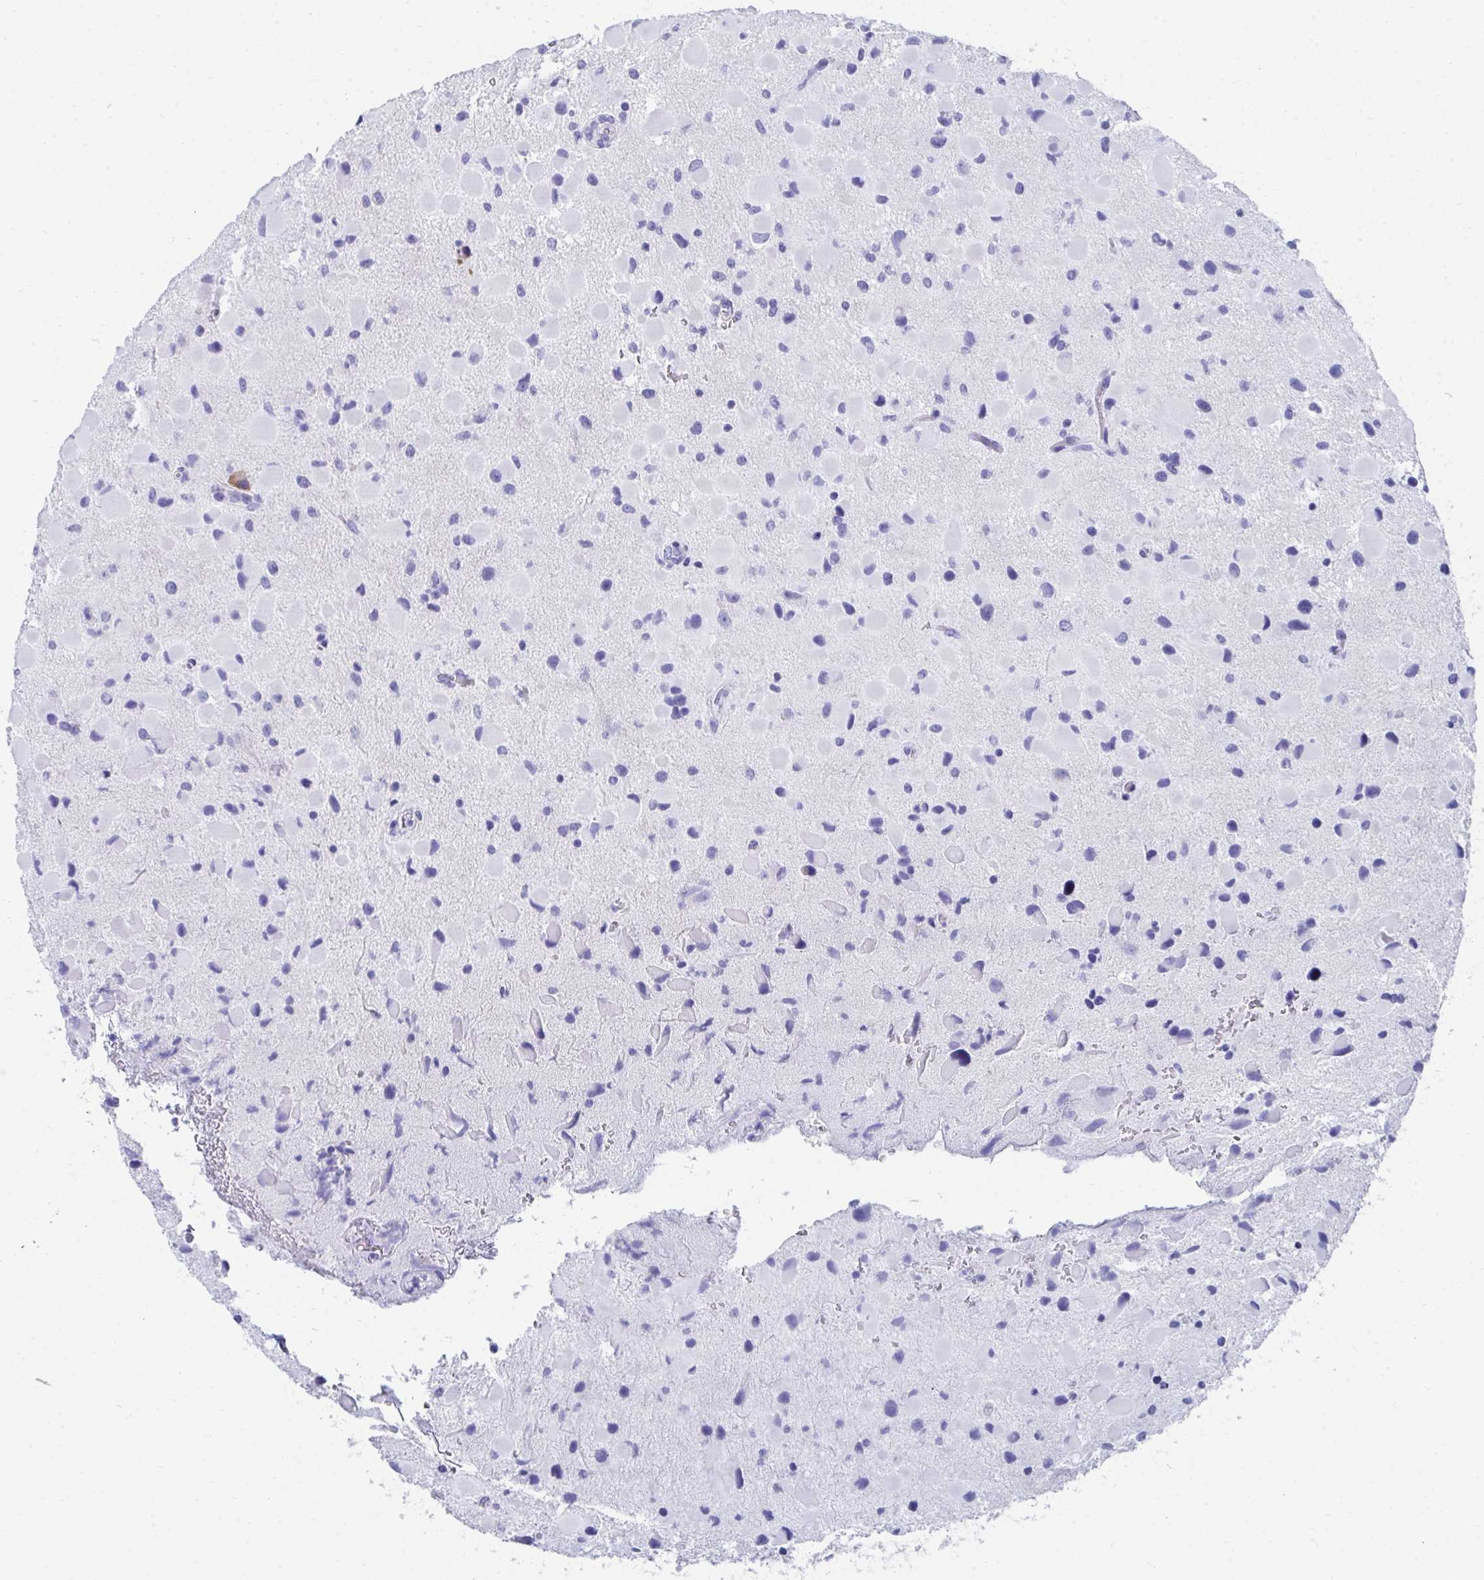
{"staining": {"intensity": "negative", "quantity": "none", "location": "none"}, "tissue": "glioma", "cell_type": "Tumor cells", "image_type": "cancer", "snomed": [{"axis": "morphology", "description": "Glioma, malignant, Low grade"}, {"axis": "topography", "description": "Brain"}], "caption": "Immunohistochemistry (IHC) photomicrograph of neoplastic tissue: human glioma stained with DAB exhibits no significant protein staining in tumor cells. (DAB (3,3'-diaminobenzidine) IHC visualized using brightfield microscopy, high magnification).", "gene": "HGD", "patient": {"sex": "female", "age": 32}}